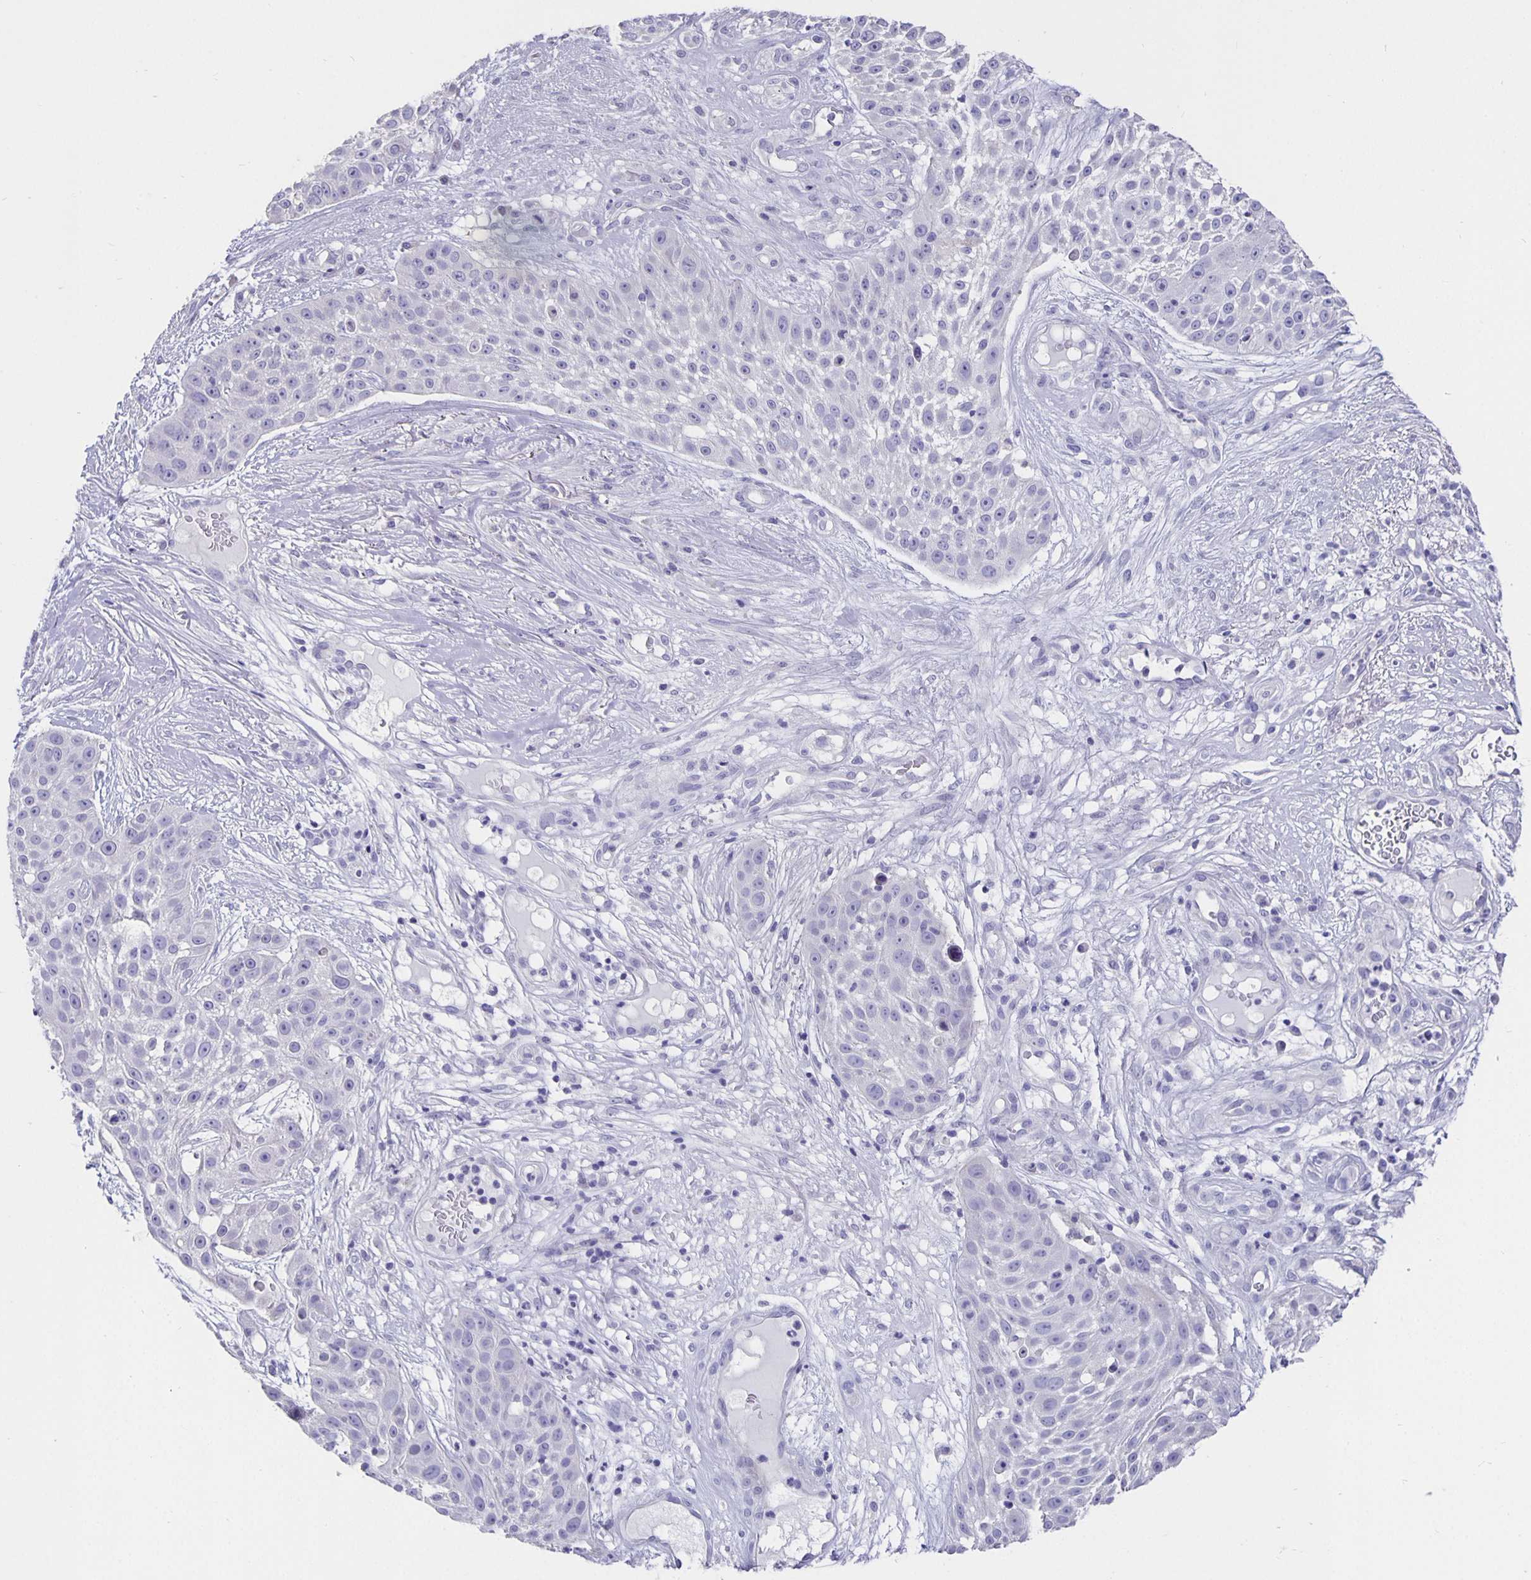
{"staining": {"intensity": "negative", "quantity": "none", "location": "none"}, "tissue": "skin cancer", "cell_type": "Tumor cells", "image_type": "cancer", "snomed": [{"axis": "morphology", "description": "Squamous cell carcinoma, NOS"}, {"axis": "topography", "description": "Skin"}], "caption": "An image of human squamous cell carcinoma (skin) is negative for staining in tumor cells. (DAB (3,3'-diaminobenzidine) immunohistochemistry with hematoxylin counter stain).", "gene": "CFAP74", "patient": {"sex": "female", "age": 86}}